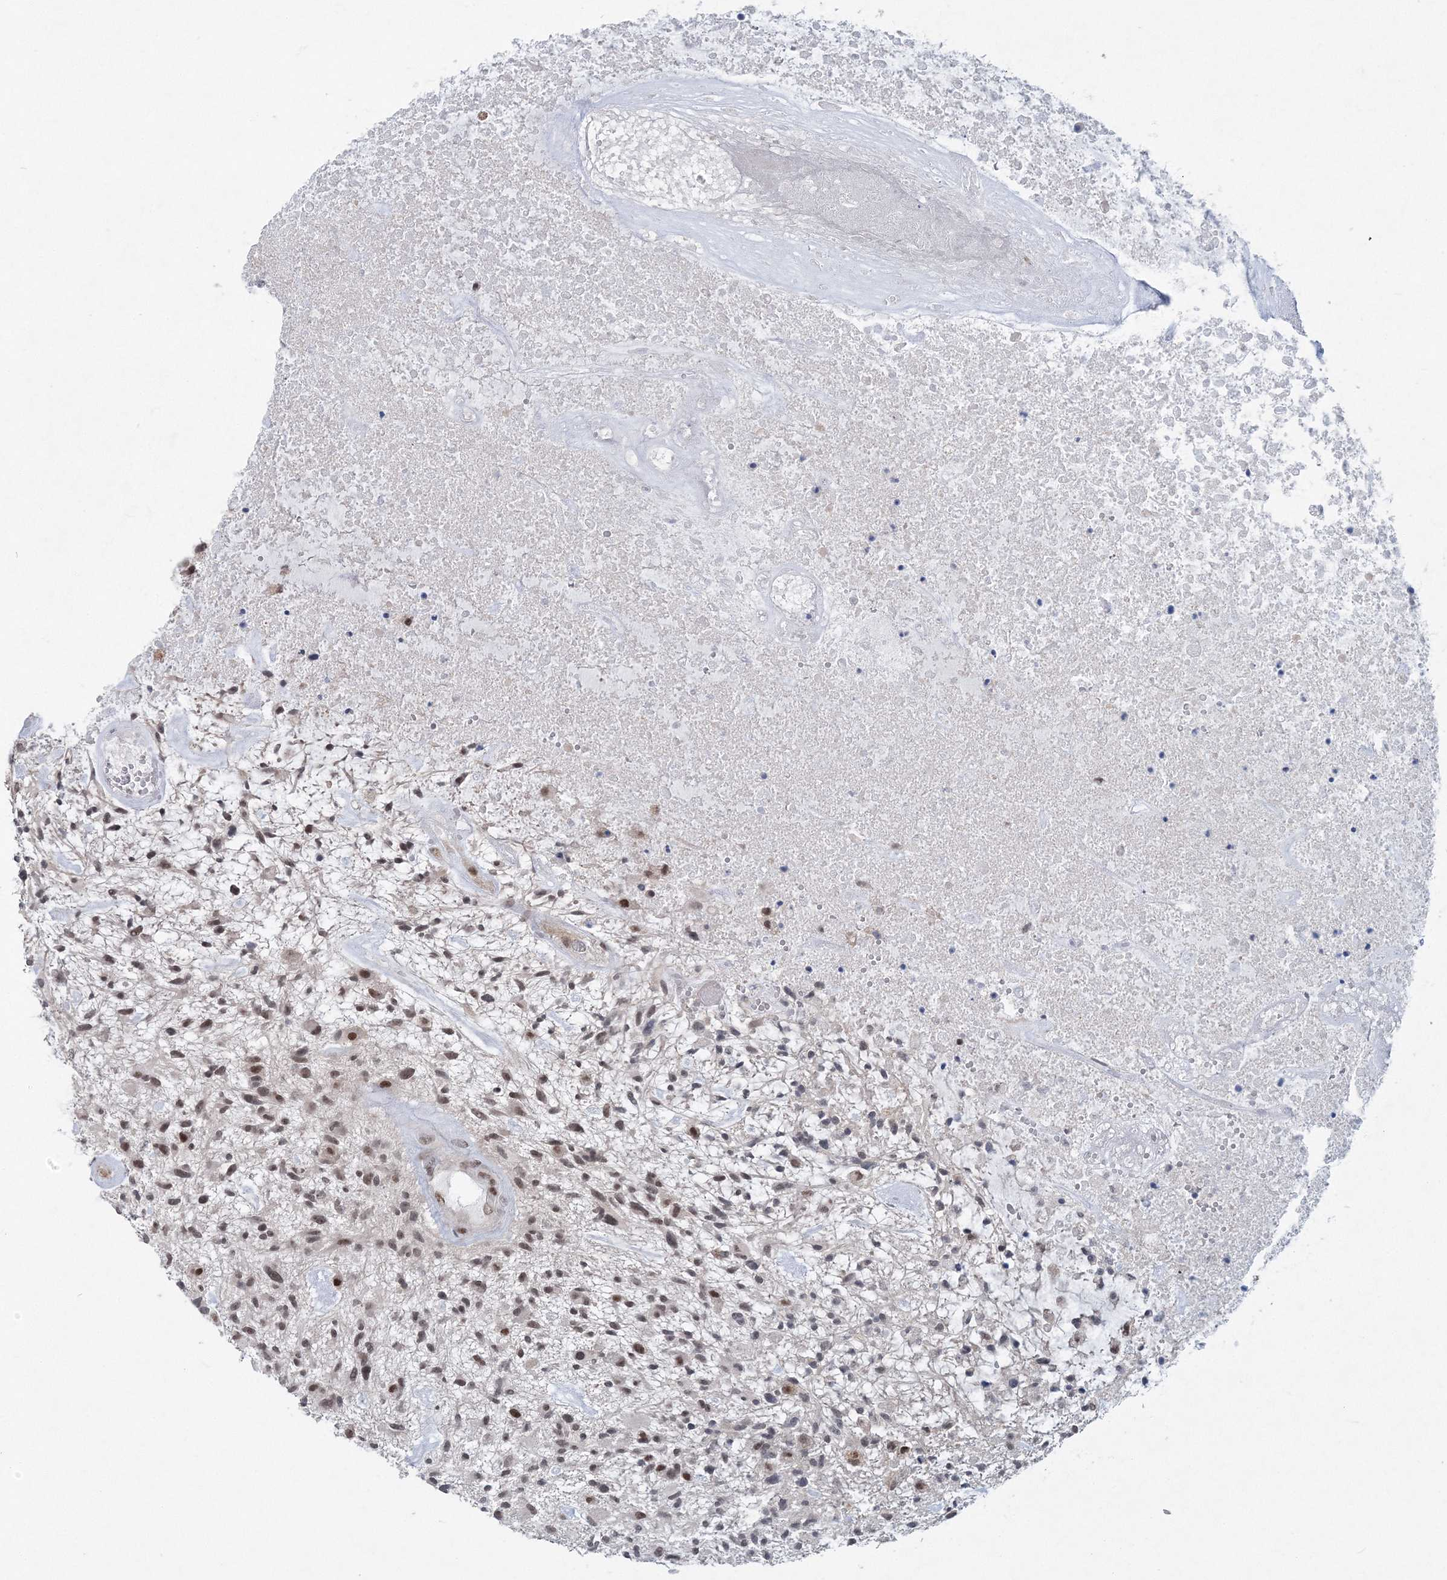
{"staining": {"intensity": "moderate", "quantity": ">75%", "location": "nuclear"}, "tissue": "glioma", "cell_type": "Tumor cells", "image_type": "cancer", "snomed": [{"axis": "morphology", "description": "Glioma, malignant, High grade"}, {"axis": "topography", "description": "Brain"}], "caption": "Malignant glioma (high-grade) stained with immunohistochemistry reveals moderate nuclear staining in approximately >75% of tumor cells.", "gene": "PDS5A", "patient": {"sex": "male", "age": 47}}